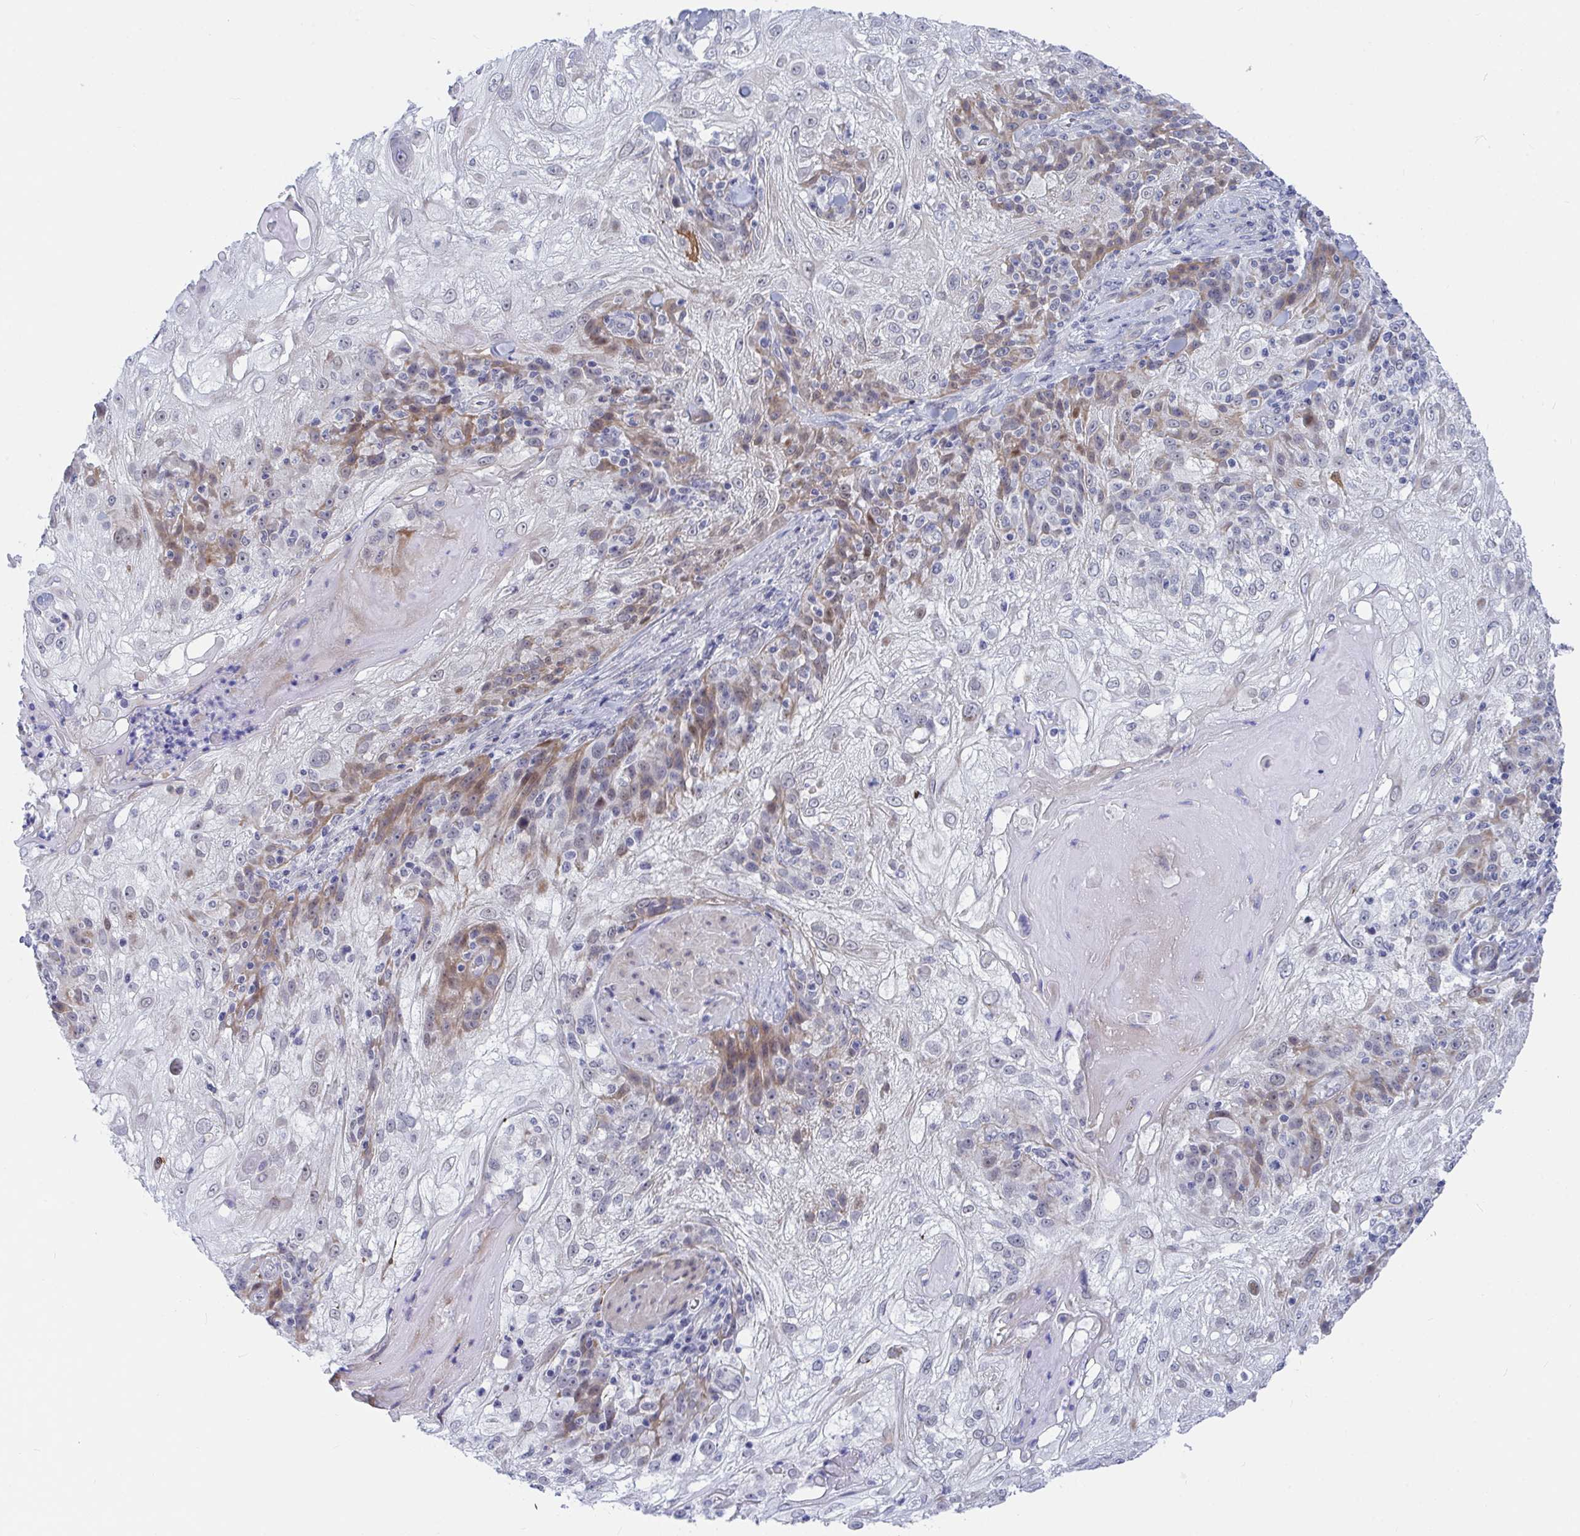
{"staining": {"intensity": "moderate", "quantity": "<25%", "location": "cytoplasmic/membranous"}, "tissue": "skin cancer", "cell_type": "Tumor cells", "image_type": "cancer", "snomed": [{"axis": "morphology", "description": "Normal tissue, NOS"}, {"axis": "morphology", "description": "Squamous cell carcinoma, NOS"}, {"axis": "topography", "description": "Skin"}], "caption": "This histopathology image exhibits skin cancer (squamous cell carcinoma) stained with immunohistochemistry to label a protein in brown. The cytoplasmic/membranous of tumor cells show moderate positivity for the protein. Nuclei are counter-stained blue.", "gene": "DAOA", "patient": {"sex": "female", "age": 83}}